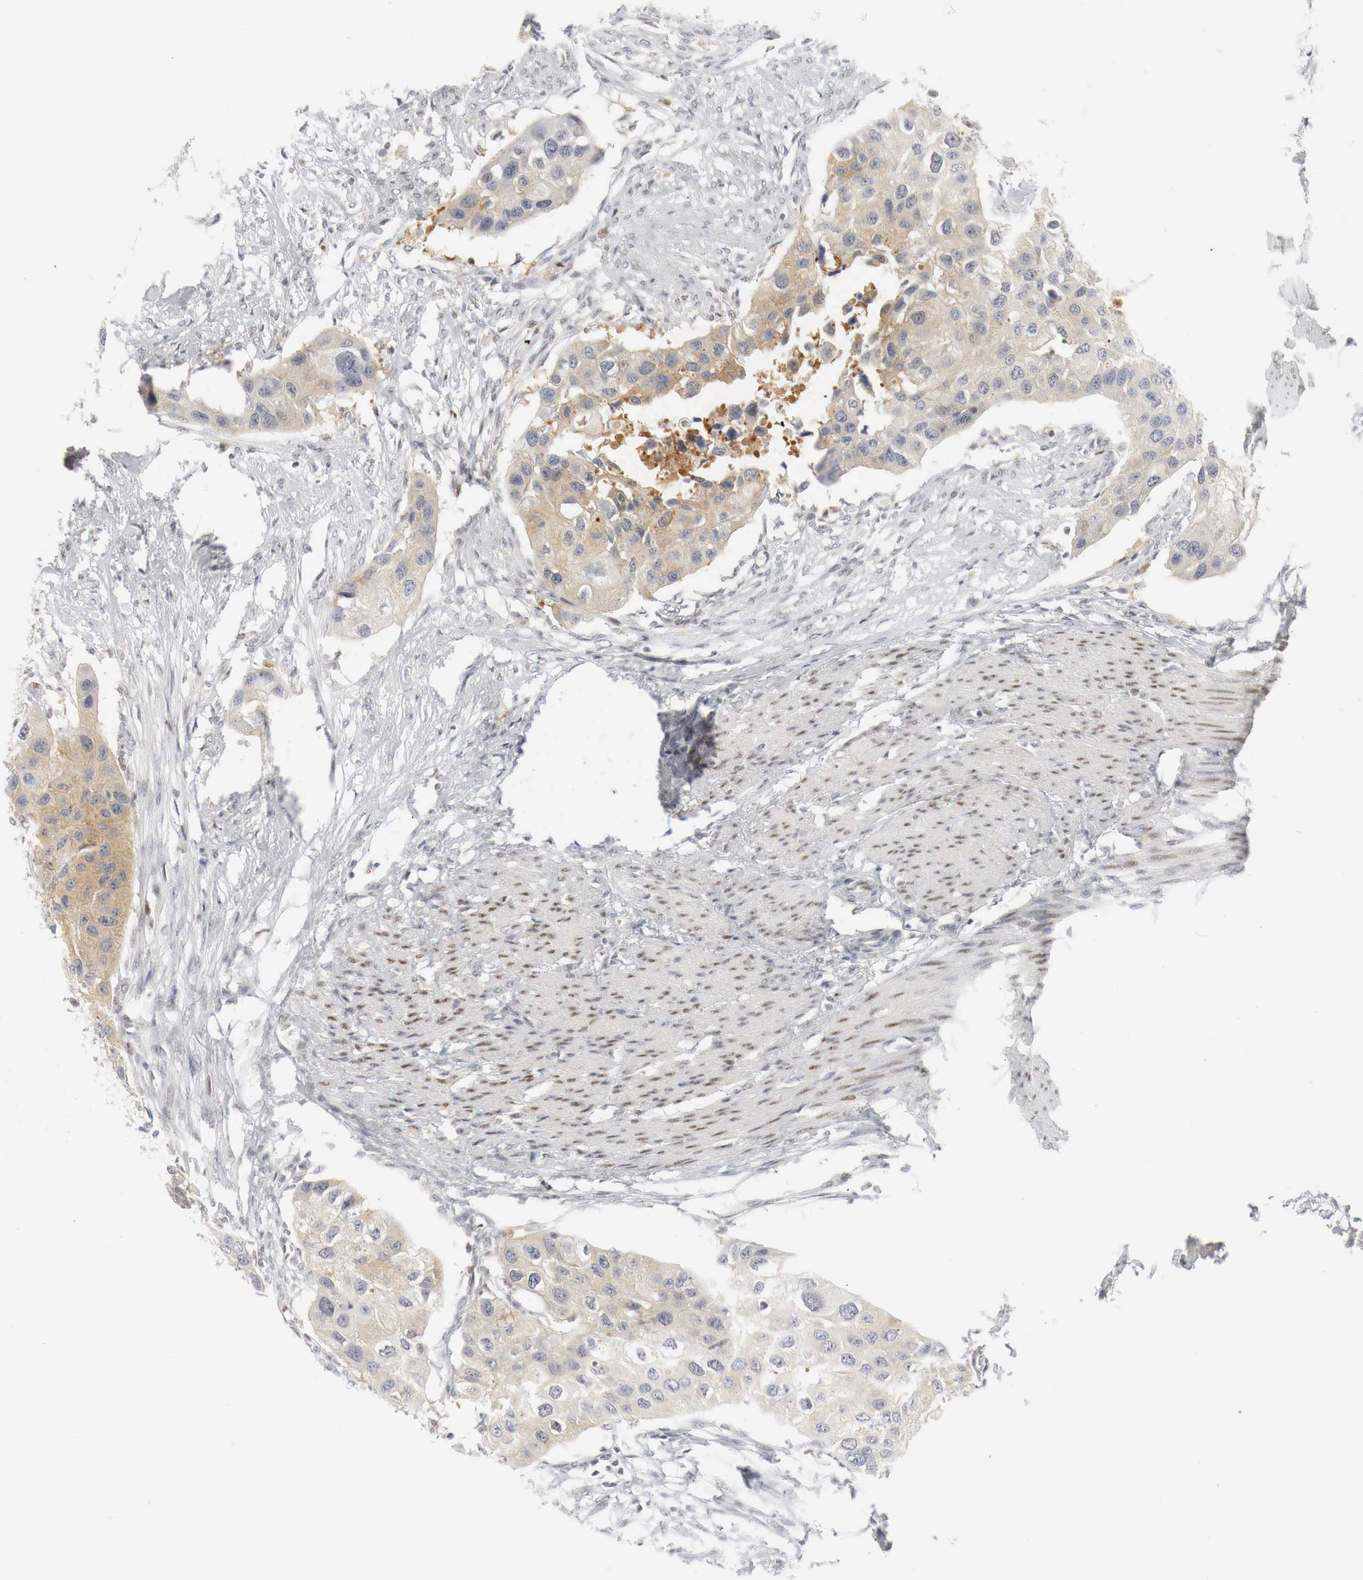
{"staining": {"intensity": "weak", "quantity": "<25%", "location": "cytoplasmic/membranous,nuclear"}, "tissue": "urothelial cancer", "cell_type": "Tumor cells", "image_type": "cancer", "snomed": [{"axis": "morphology", "description": "Urothelial carcinoma, High grade"}, {"axis": "topography", "description": "Urinary bladder"}], "caption": "High power microscopy histopathology image of an immunohistochemistry (IHC) histopathology image of urothelial cancer, revealing no significant staining in tumor cells.", "gene": "MYC", "patient": {"sex": "male", "age": 55}}